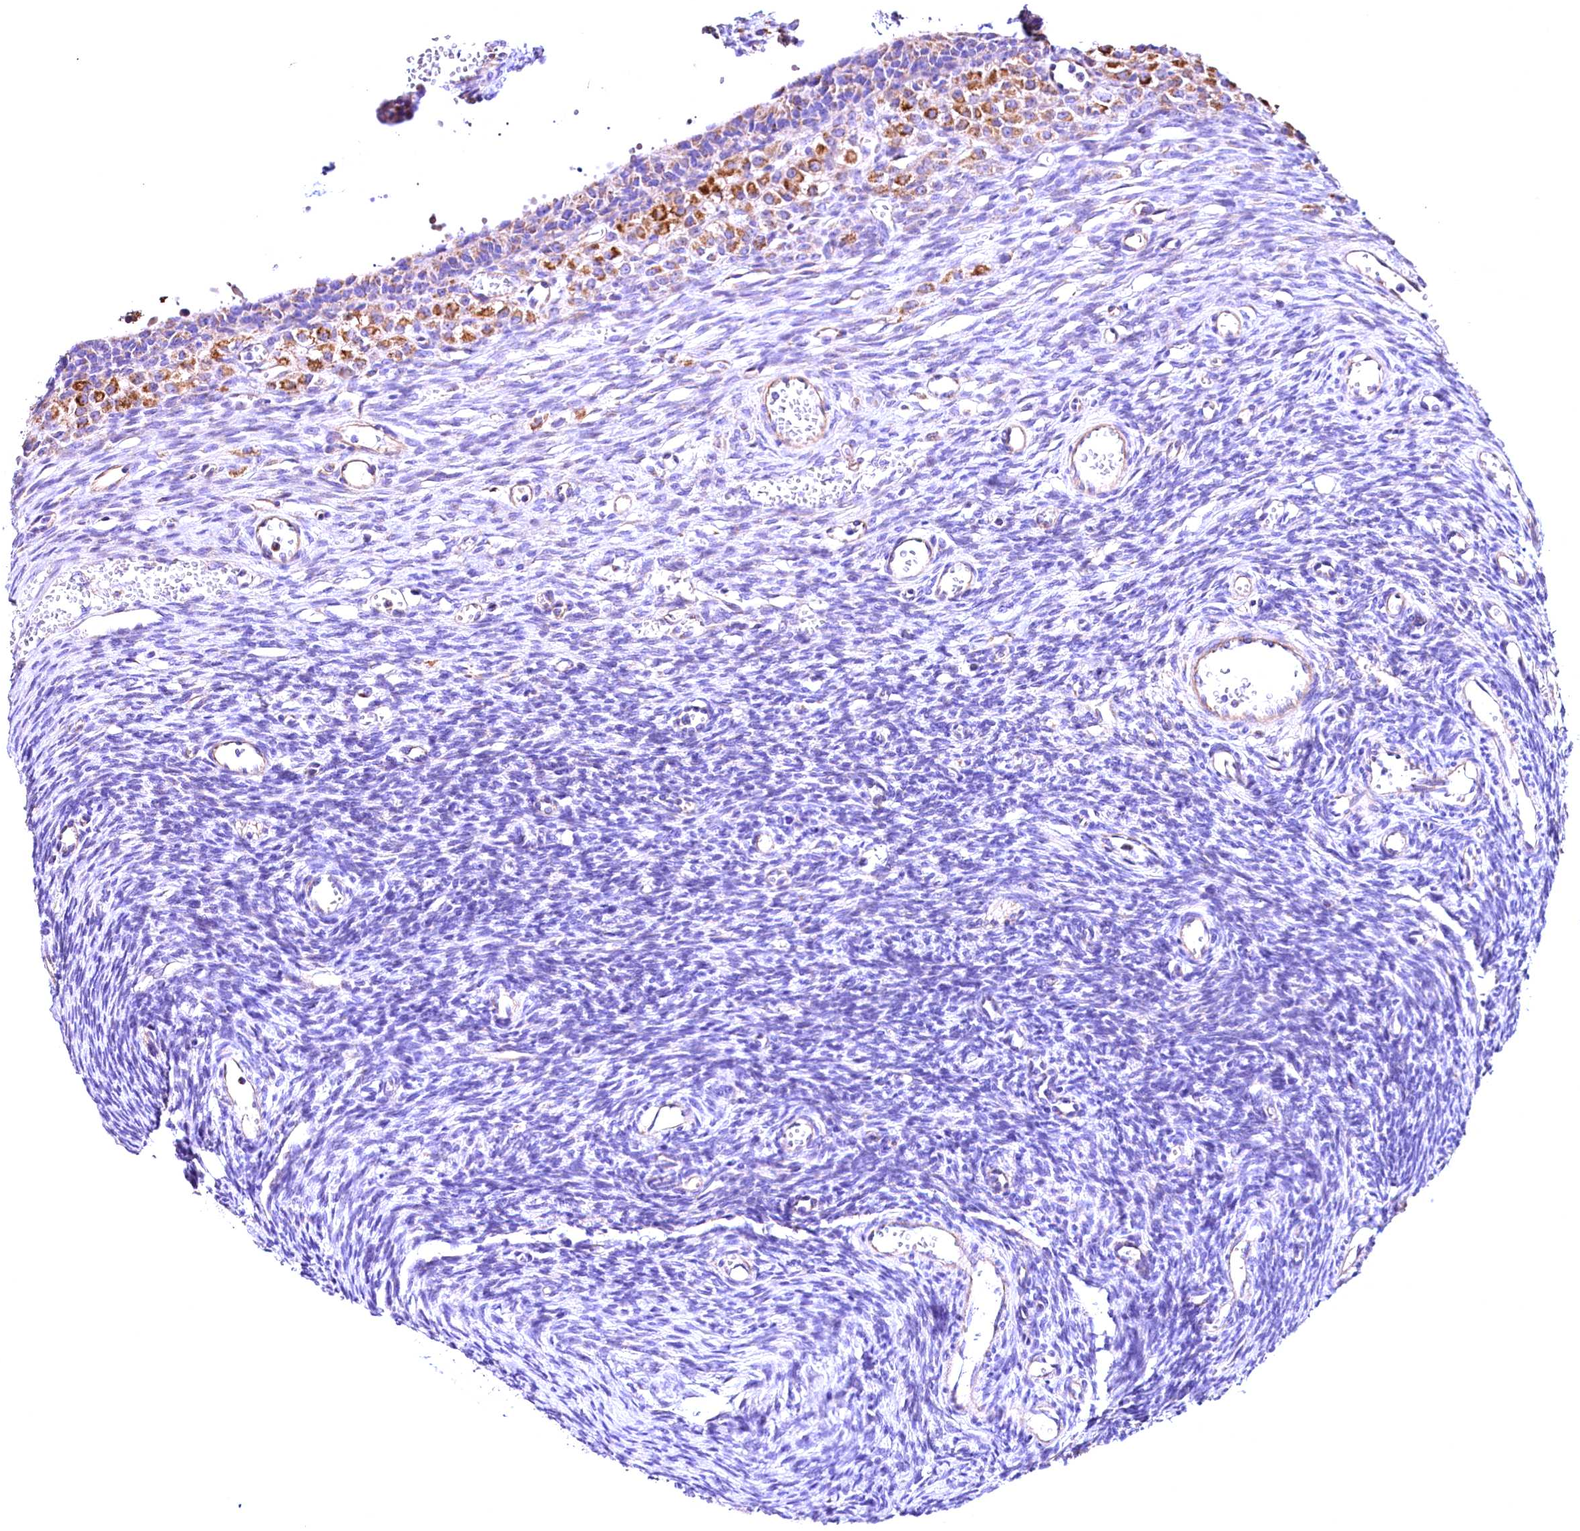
{"staining": {"intensity": "strong", "quantity": "<25%", "location": "cytoplasmic/membranous"}, "tissue": "ovary", "cell_type": "Follicle cells", "image_type": "normal", "snomed": [{"axis": "morphology", "description": "Normal tissue, NOS"}, {"axis": "topography", "description": "Ovary"}], "caption": "Immunohistochemistry of unremarkable human ovary reveals medium levels of strong cytoplasmic/membranous staining in approximately <25% of follicle cells.", "gene": "ACAA2", "patient": {"sex": "female", "age": 39}}